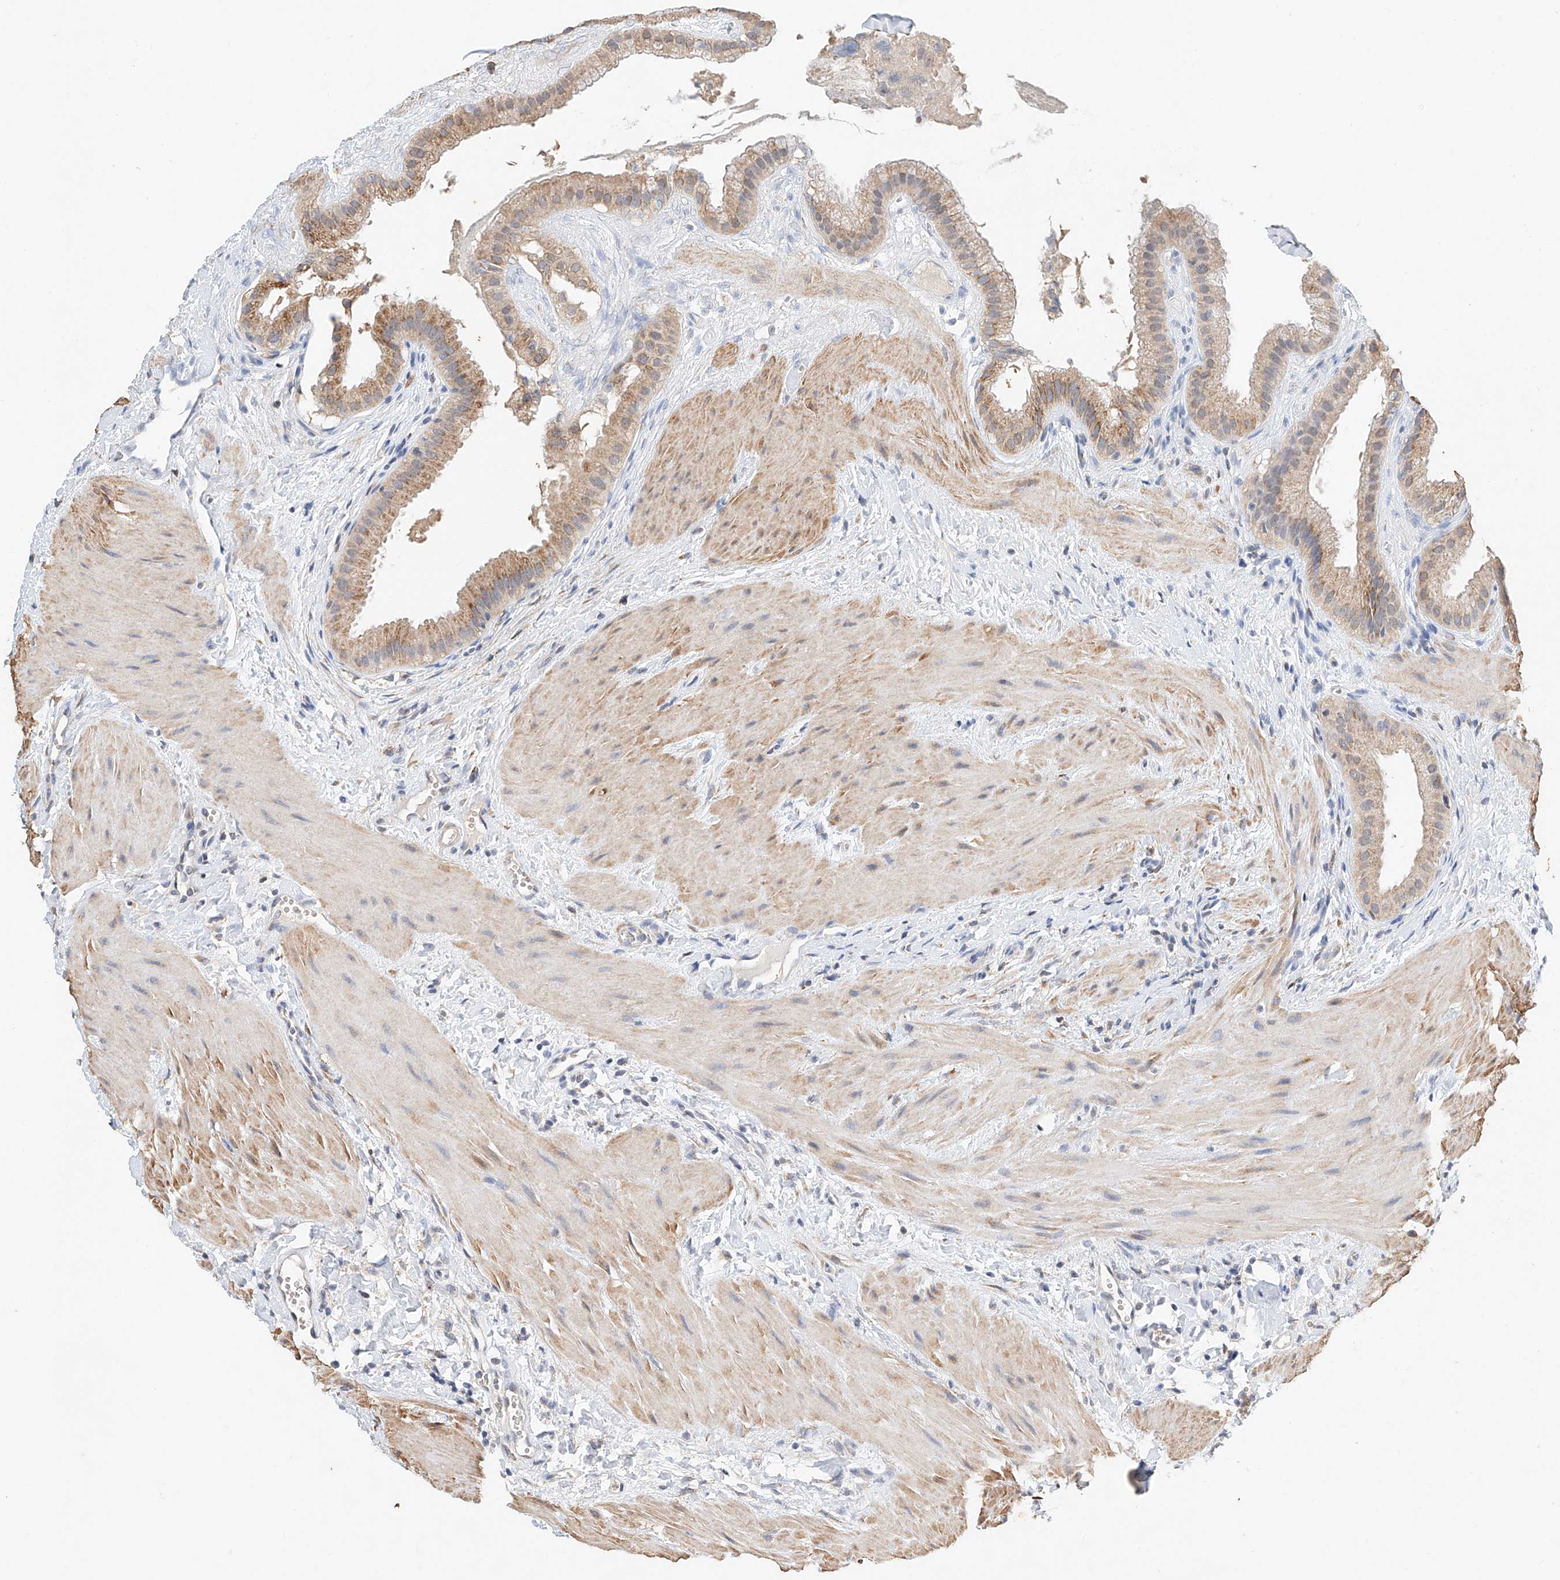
{"staining": {"intensity": "moderate", "quantity": ">75%", "location": "cytoplasmic/membranous"}, "tissue": "gallbladder", "cell_type": "Glandular cells", "image_type": "normal", "snomed": [{"axis": "morphology", "description": "Normal tissue, NOS"}, {"axis": "topography", "description": "Gallbladder"}], "caption": "High-magnification brightfield microscopy of unremarkable gallbladder stained with DAB (brown) and counterstained with hematoxylin (blue). glandular cells exhibit moderate cytoplasmic/membranous positivity is appreciated in about>75% of cells.", "gene": "CTDP1", "patient": {"sex": "male", "age": 55}}